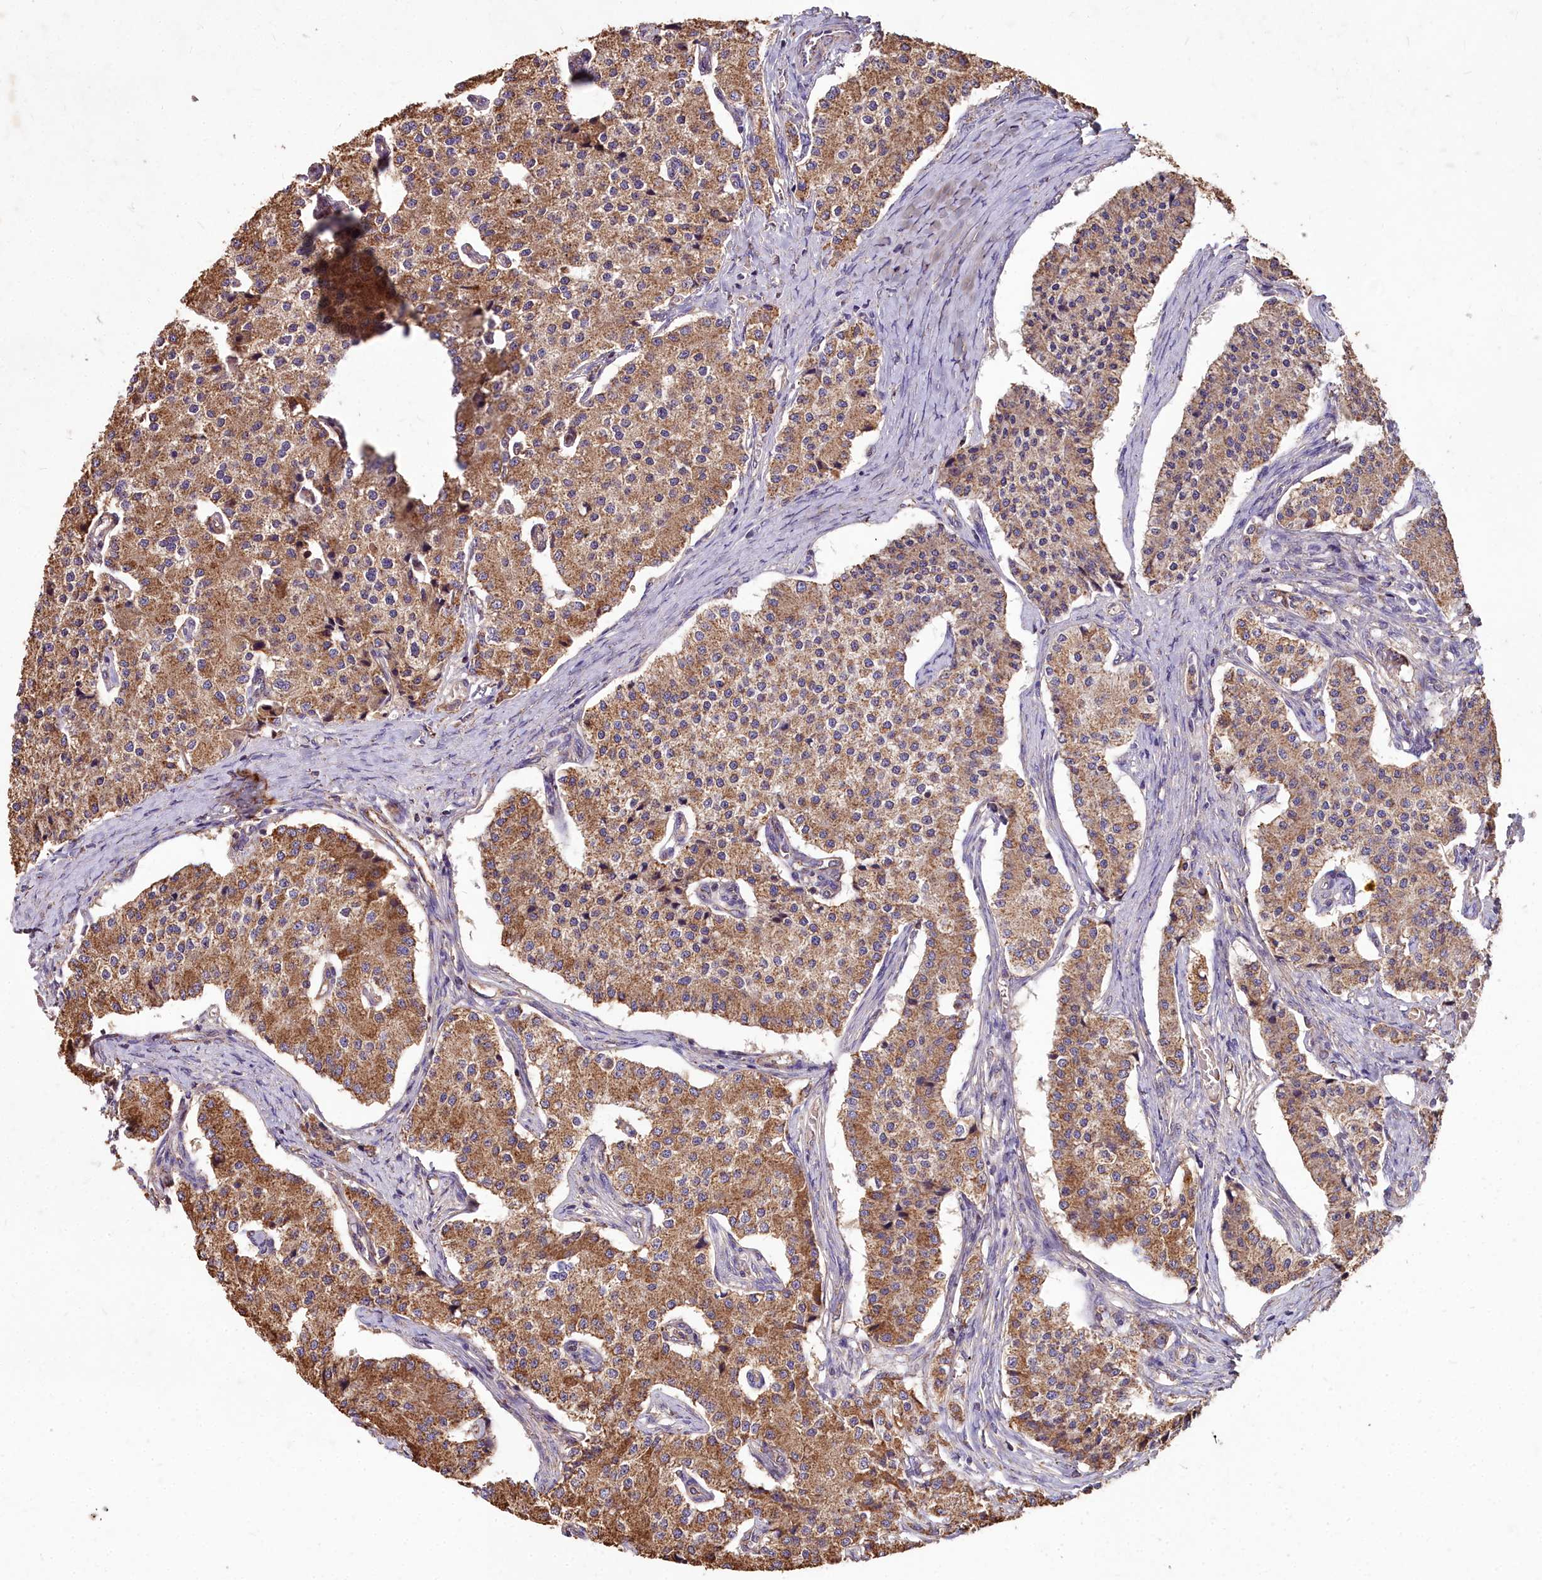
{"staining": {"intensity": "moderate", "quantity": ">75%", "location": "cytoplasmic/membranous"}, "tissue": "carcinoid", "cell_type": "Tumor cells", "image_type": "cancer", "snomed": [{"axis": "morphology", "description": "Carcinoid, malignant, NOS"}, {"axis": "topography", "description": "Colon"}], "caption": "This is a histology image of immunohistochemistry (IHC) staining of carcinoid (malignant), which shows moderate positivity in the cytoplasmic/membranous of tumor cells.", "gene": "CEMIP2", "patient": {"sex": "female", "age": 52}}